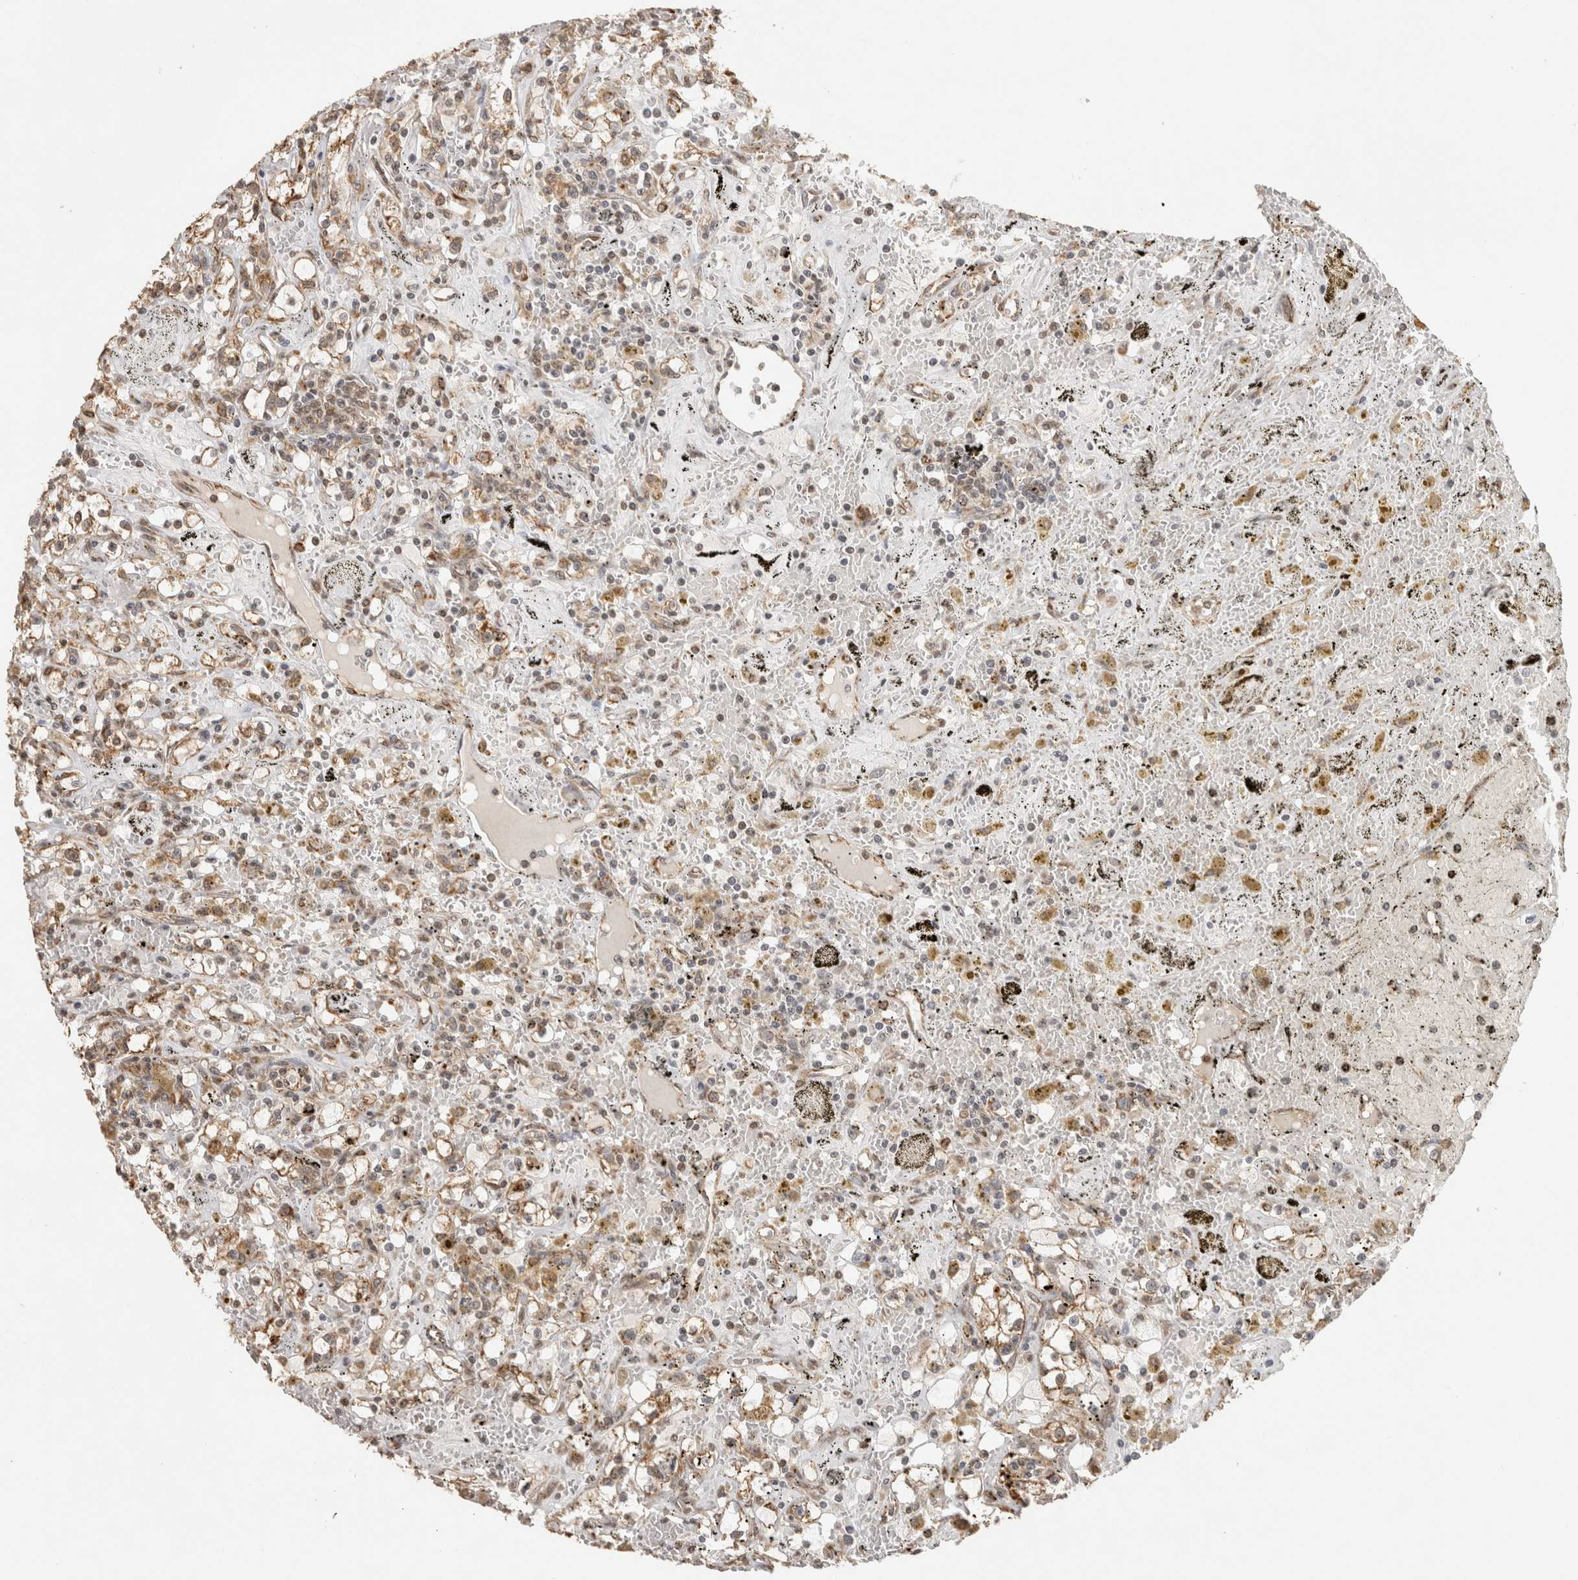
{"staining": {"intensity": "moderate", "quantity": ">75%", "location": "cytoplasmic/membranous"}, "tissue": "renal cancer", "cell_type": "Tumor cells", "image_type": "cancer", "snomed": [{"axis": "morphology", "description": "Adenocarcinoma, NOS"}, {"axis": "topography", "description": "Kidney"}], "caption": "Immunohistochemistry of renal adenocarcinoma reveals medium levels of moderate cytoplasmic/membranous staining in approximately >75% of tumor cells. (Brightfield microscopy of DAB IHC at high magnification).", "gene": "BNIP3L", "patient": {"sex": "male", "age": 56}}